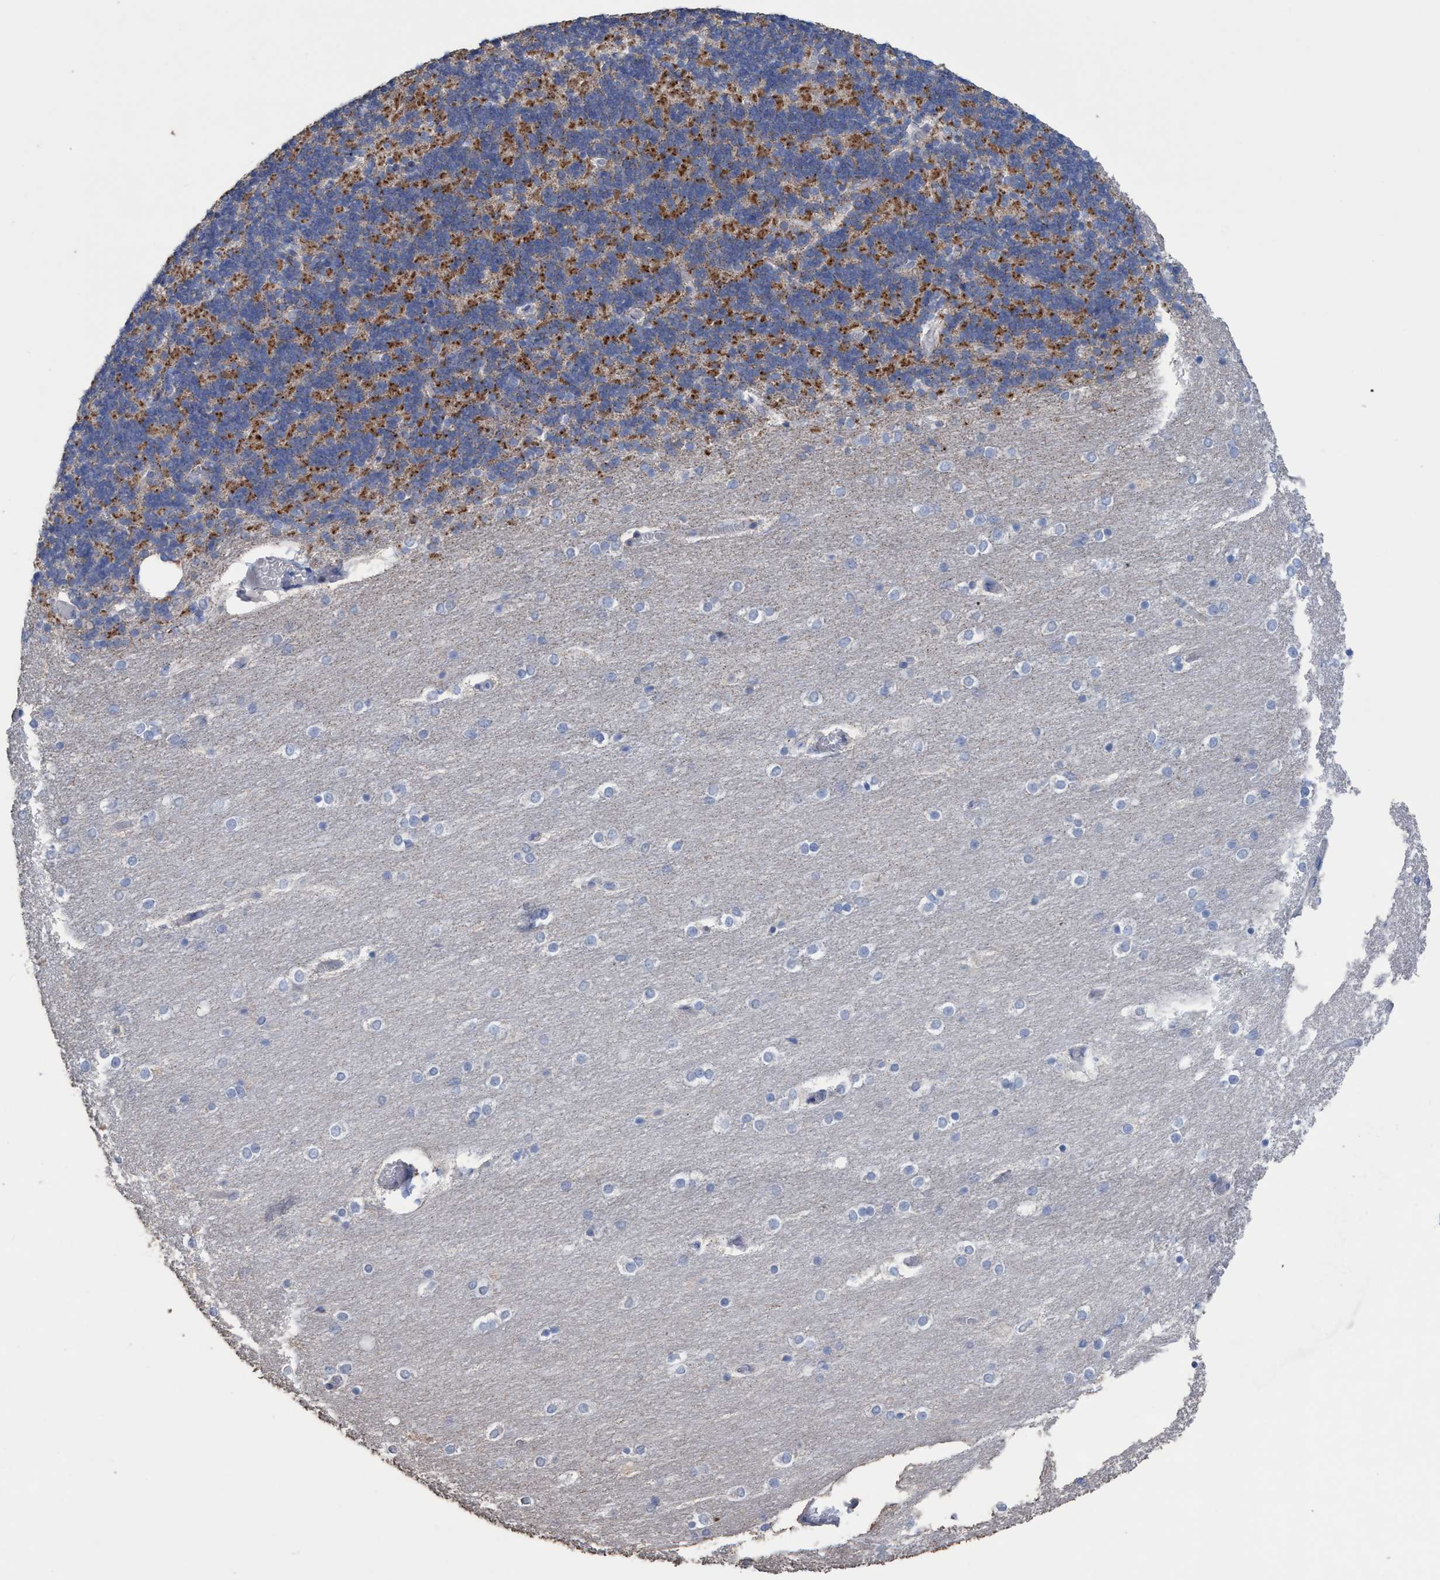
{"staining": {"intensity": "strong", "quantity": ">75%", "location": "cytoplasmic/membranous"}, "tissue": "cerebellum", "cell_type": "Cells in granular layer", "image_type": "normal", "snomed": [{"axis": "morphology", "description": "Normal tissue, NOS"}, {"axis": "topography", "description": "Cerebellum"}], "caption": "Cells in granular layer show high levels of strong cytoplasmic/membranous staining in about >75% of cells in normal human cerebellum.", "gene": "RSAD1", "patient": {"sex": "female", "age": 54}}